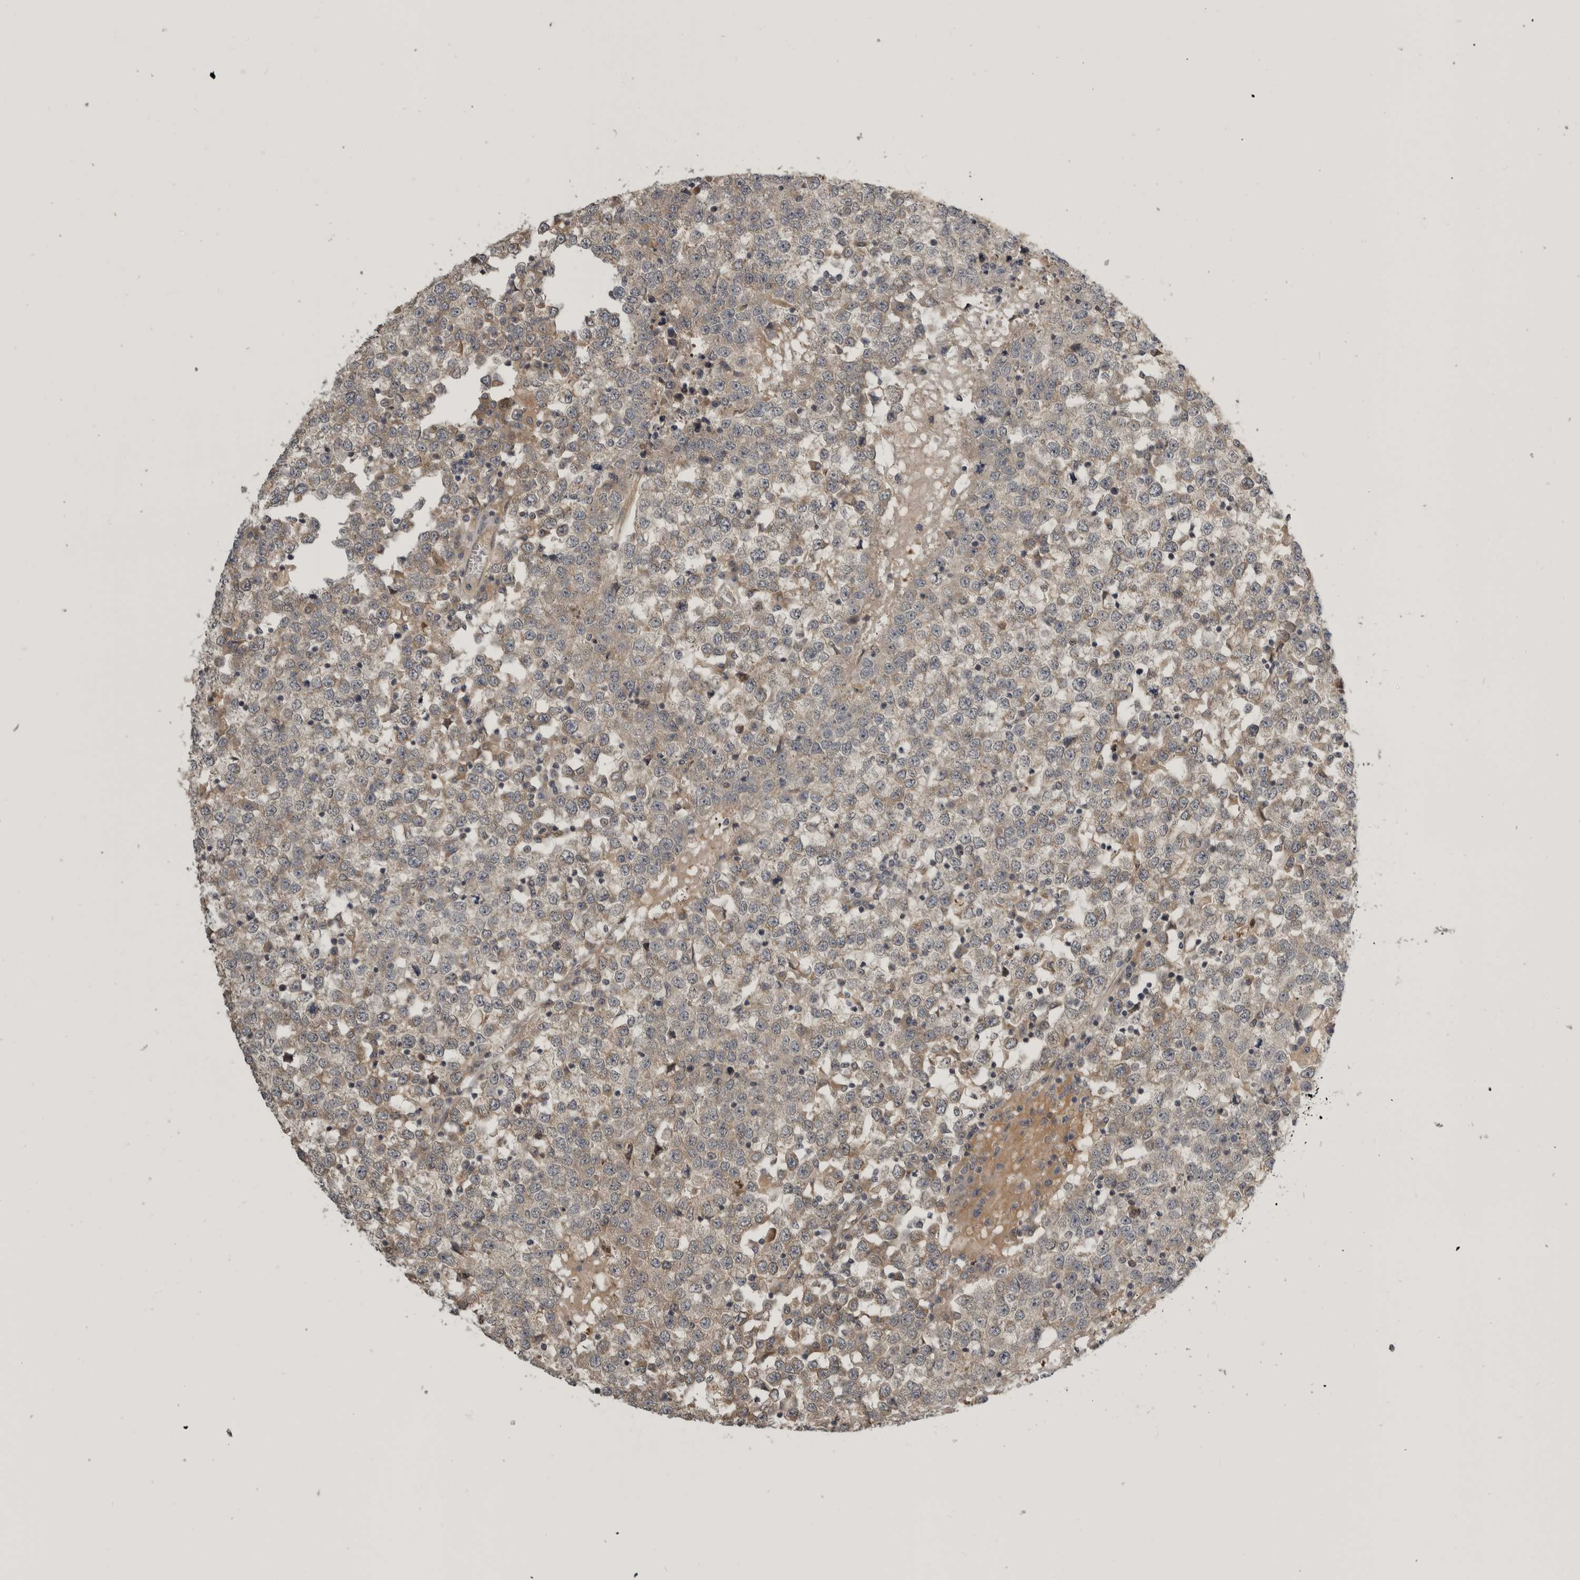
{"staining": {"intensity": "weak", "quantity": "<25%", "location": "cytoplasmic/membranous"}, "tissue": "testis cancer", "cell_type": "Tumor cells", "image_type": "cancer", "snomed": [{"axis": "morphology", "description": "Seminoma, NOS"}, {"axis": "topography", "description": "Testis"}], "caption": "Immunohistochemistry image of neoplastic tissue: testis cancer (seminoma) stained with DAB (3,3'-diaminobenzidine) demonstrates no significant protein expression in tumor cells.", "gene": "CUEDC1", "patient": {"sex": "male", "age": 65}}